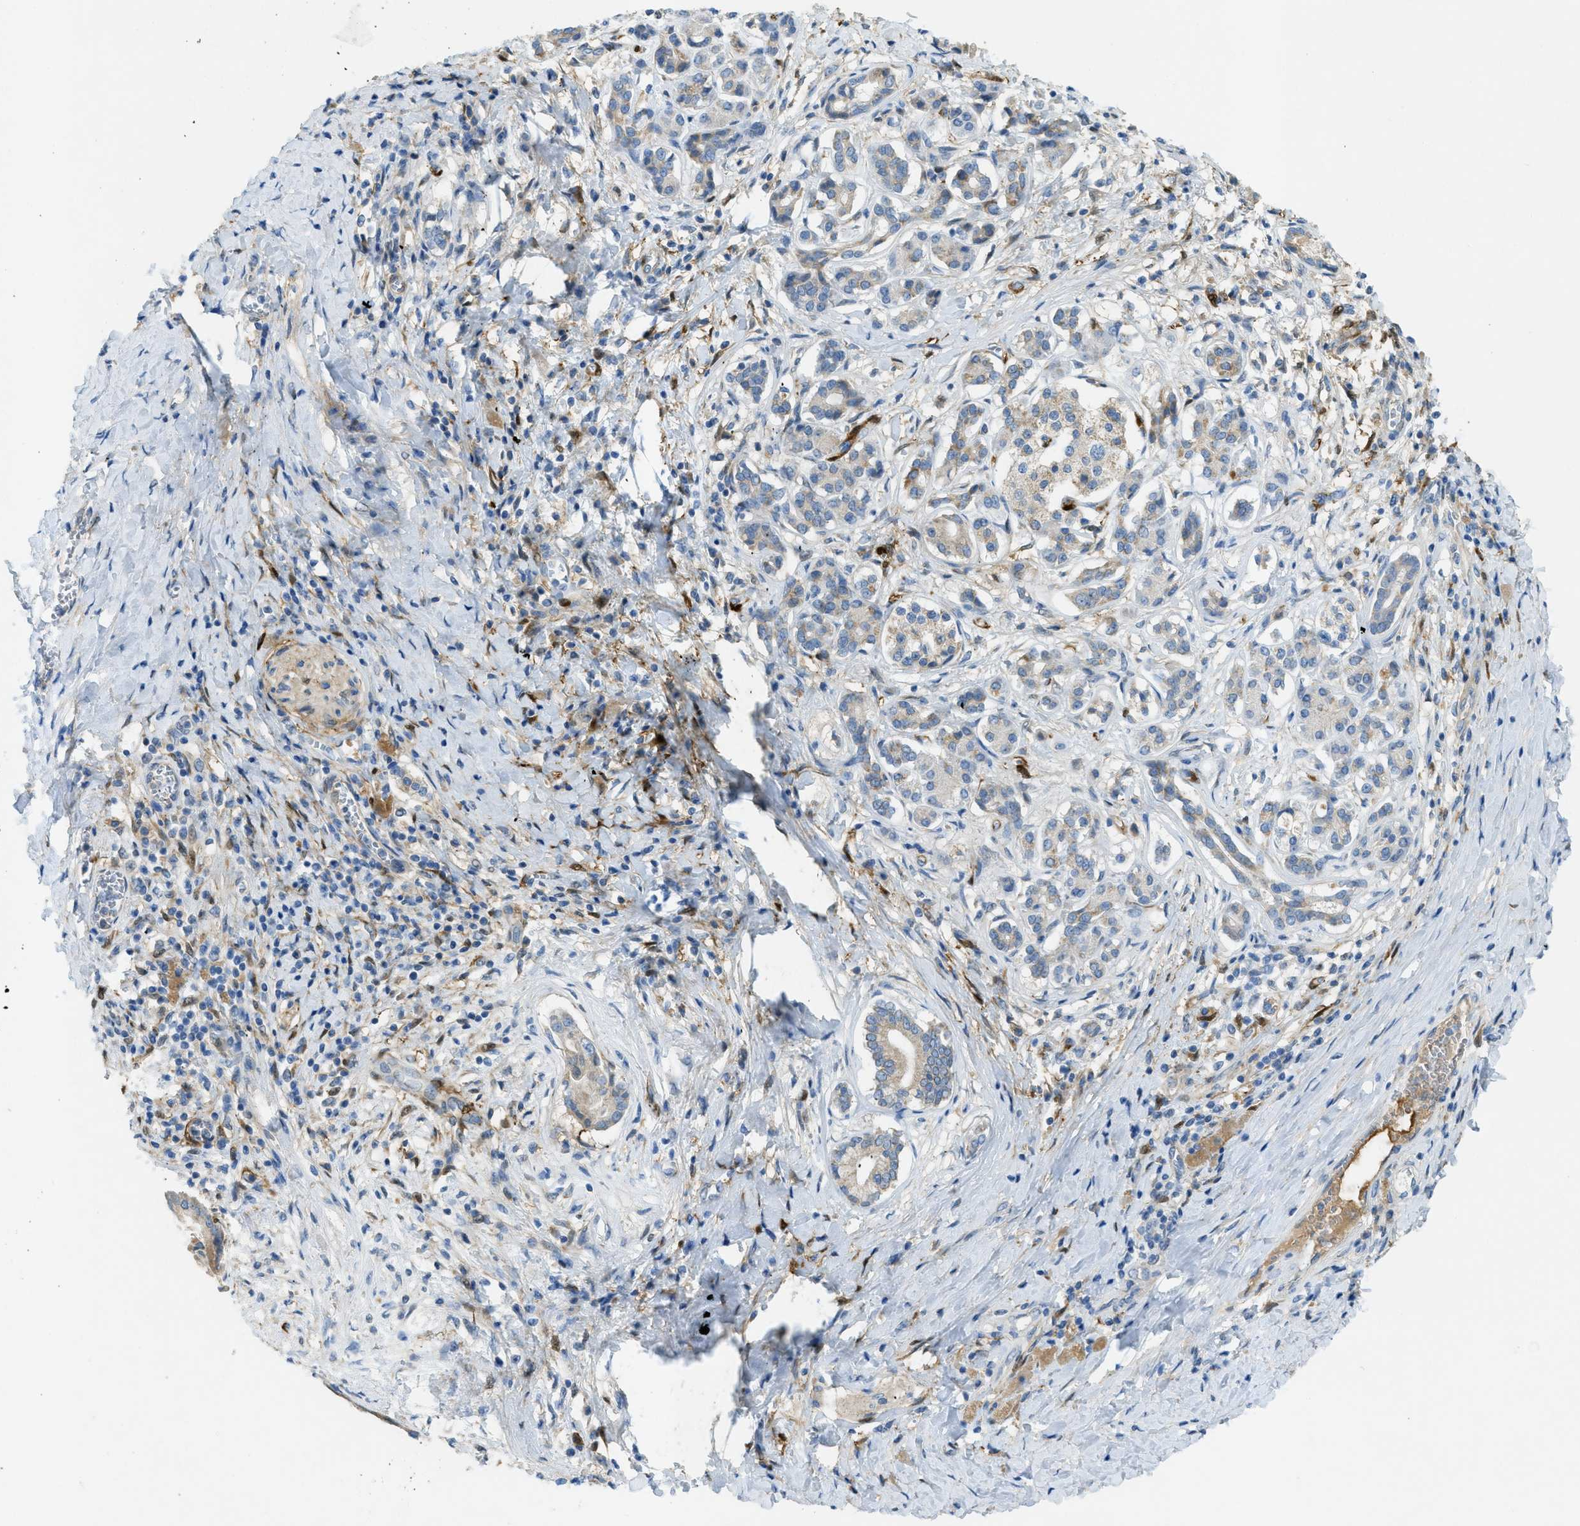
{"staining": {"intensity": "moderate", "quantity": "<25%", "location": "cytoplasmic/membranous"}, "tissue": "pancreatic cancer", "cell_type": "Tumor cells", "image_type": "cancer", "snomed": [{"axis": "morphology", "description": "Adenocarcinoma, NOS"}, {"axis": "topography", "description": "Pancreas"}], "caption": "Pancreatic cancer (adenocarcinoma) was stained to show a protein in brown. There is low levels of moderate cytoplasmic/membranous positivity in about <25% of tumor cells.", "gene": "CYGB", "patient": {"sex": "male", "age": 55}}